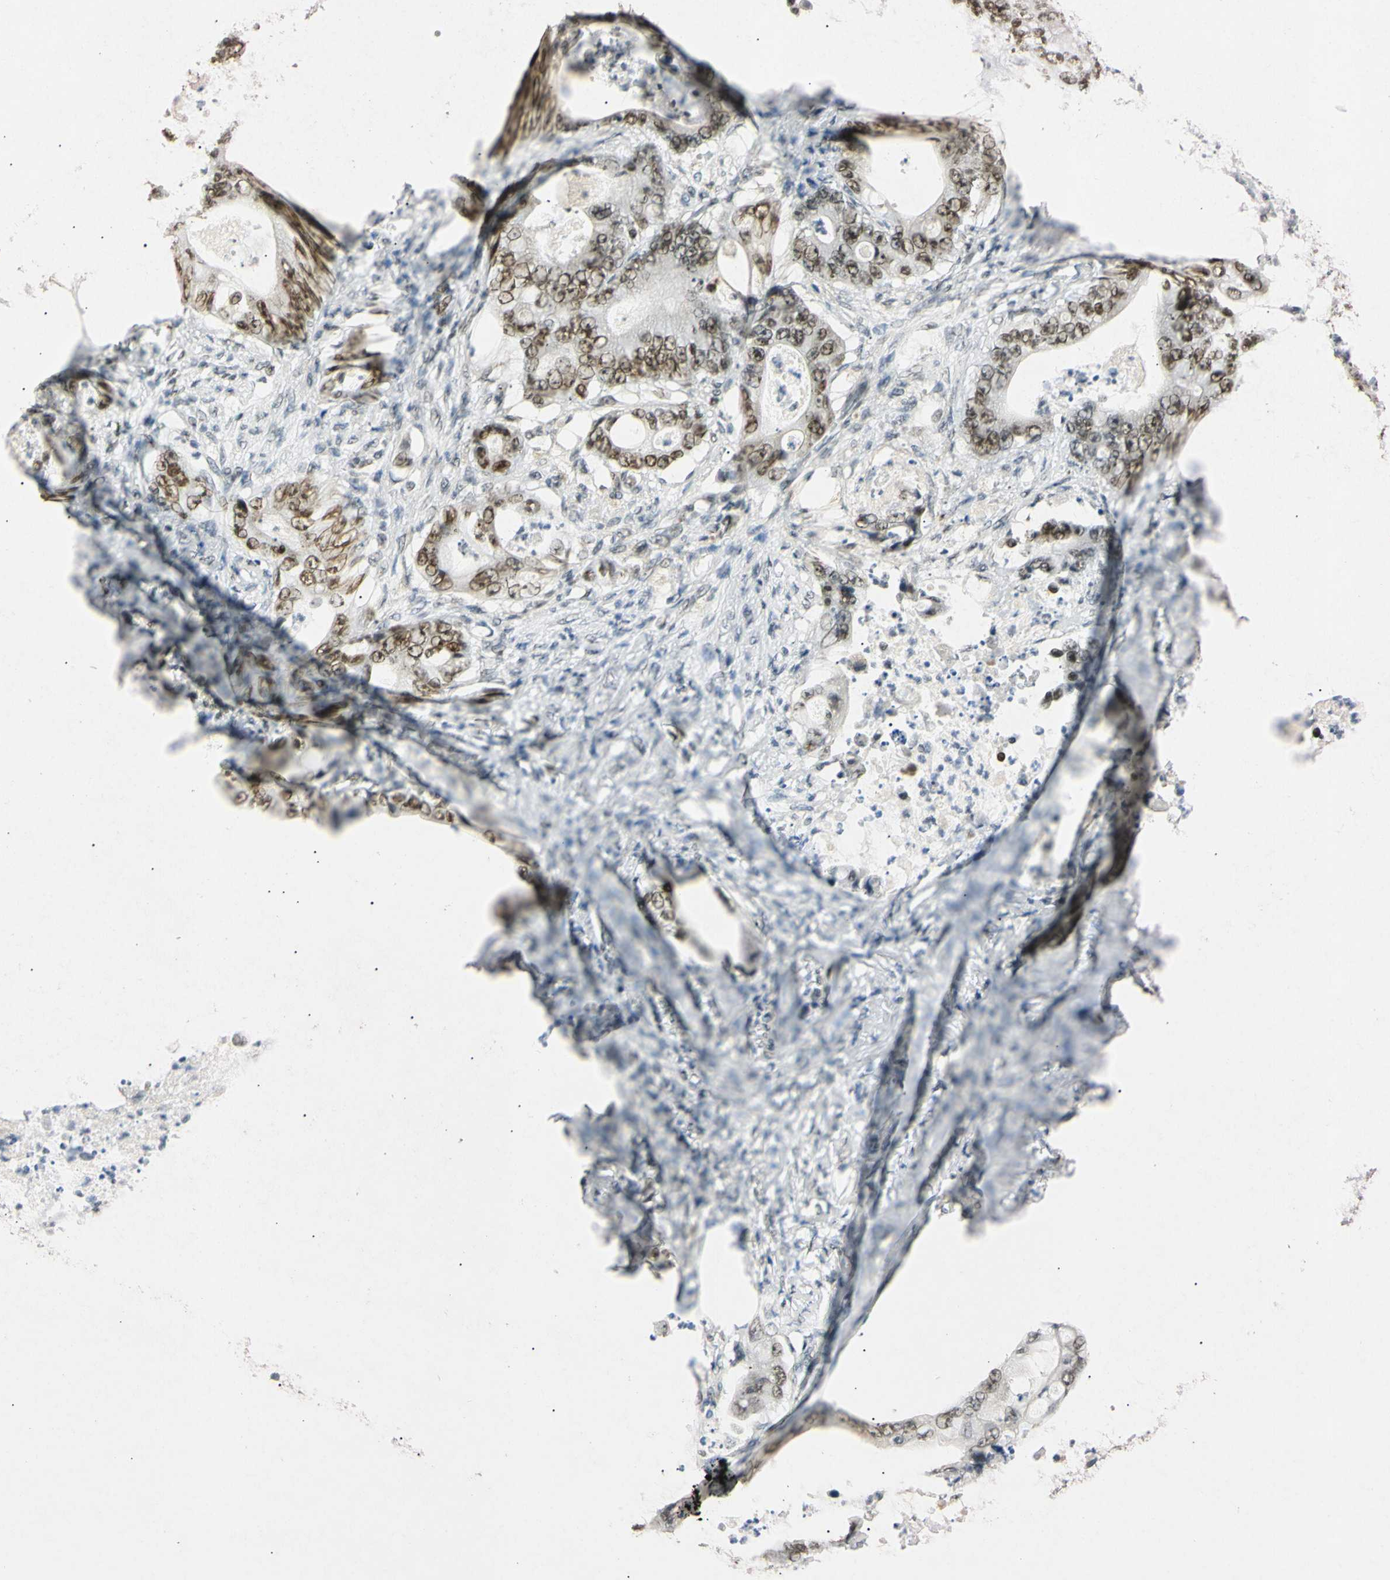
{"staining": {"intensity": "strong", "quantity": ">75%", "location": "nuclear"}, "tissue": "stomach cancer", "cell_type": "Tumor cells", "image_type": "cancer", "snomed": [{"axis": "morphology", "description": "Adenocarcinoma, NOS"}, {"axis": "topography", "description": "Stomach"}], "caption": "Stomach cancer (adenocarcinoma) tissue demonstrates strong nuclear positivity in about >75% of tumor cells, visualized by immunohistochemistry.", "gene": "SMARCA5", "patient": {"sex": "female", "age": 73}}